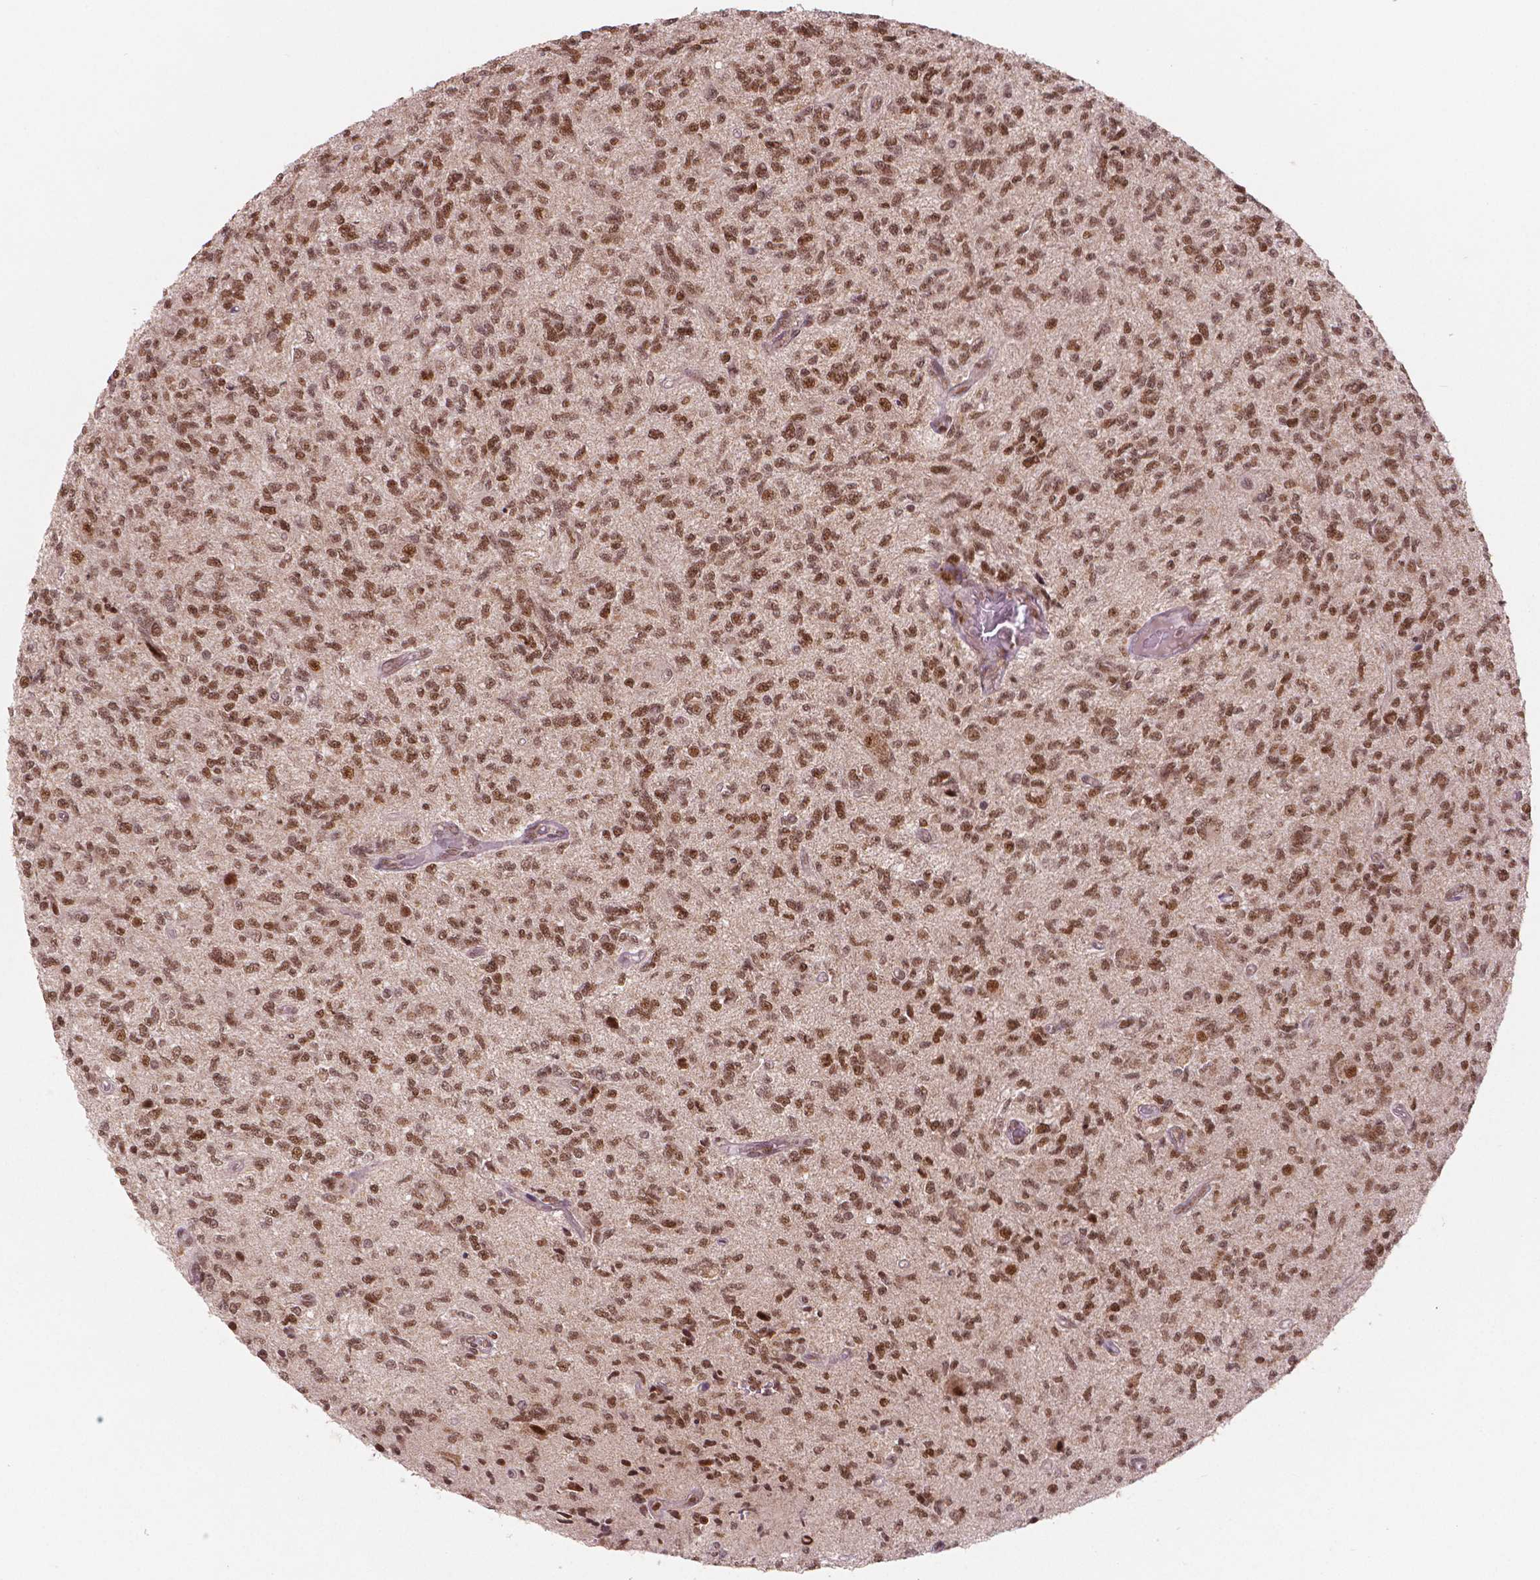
{"staining": {"intensity": "moderate", "quantity": ">75%", "location": "nuclear"}, "tissue": "glioma", "cell_type": "Tumor cells", "image_type": "cancer", "snomed": [{"axis": "morphology", "description": "Glioma, malignant, High grade"}, {"axis": "topography", "description": "Brain"}], "caption": "Moderate nuclear positivity for a protein is appreciated in approximately >75% of tumor cells of high-grade glioma (malignant) using immunohistochemistry (IHC).", "gene": "NSD2", "patient": {"sex": "male", "age": 56}}